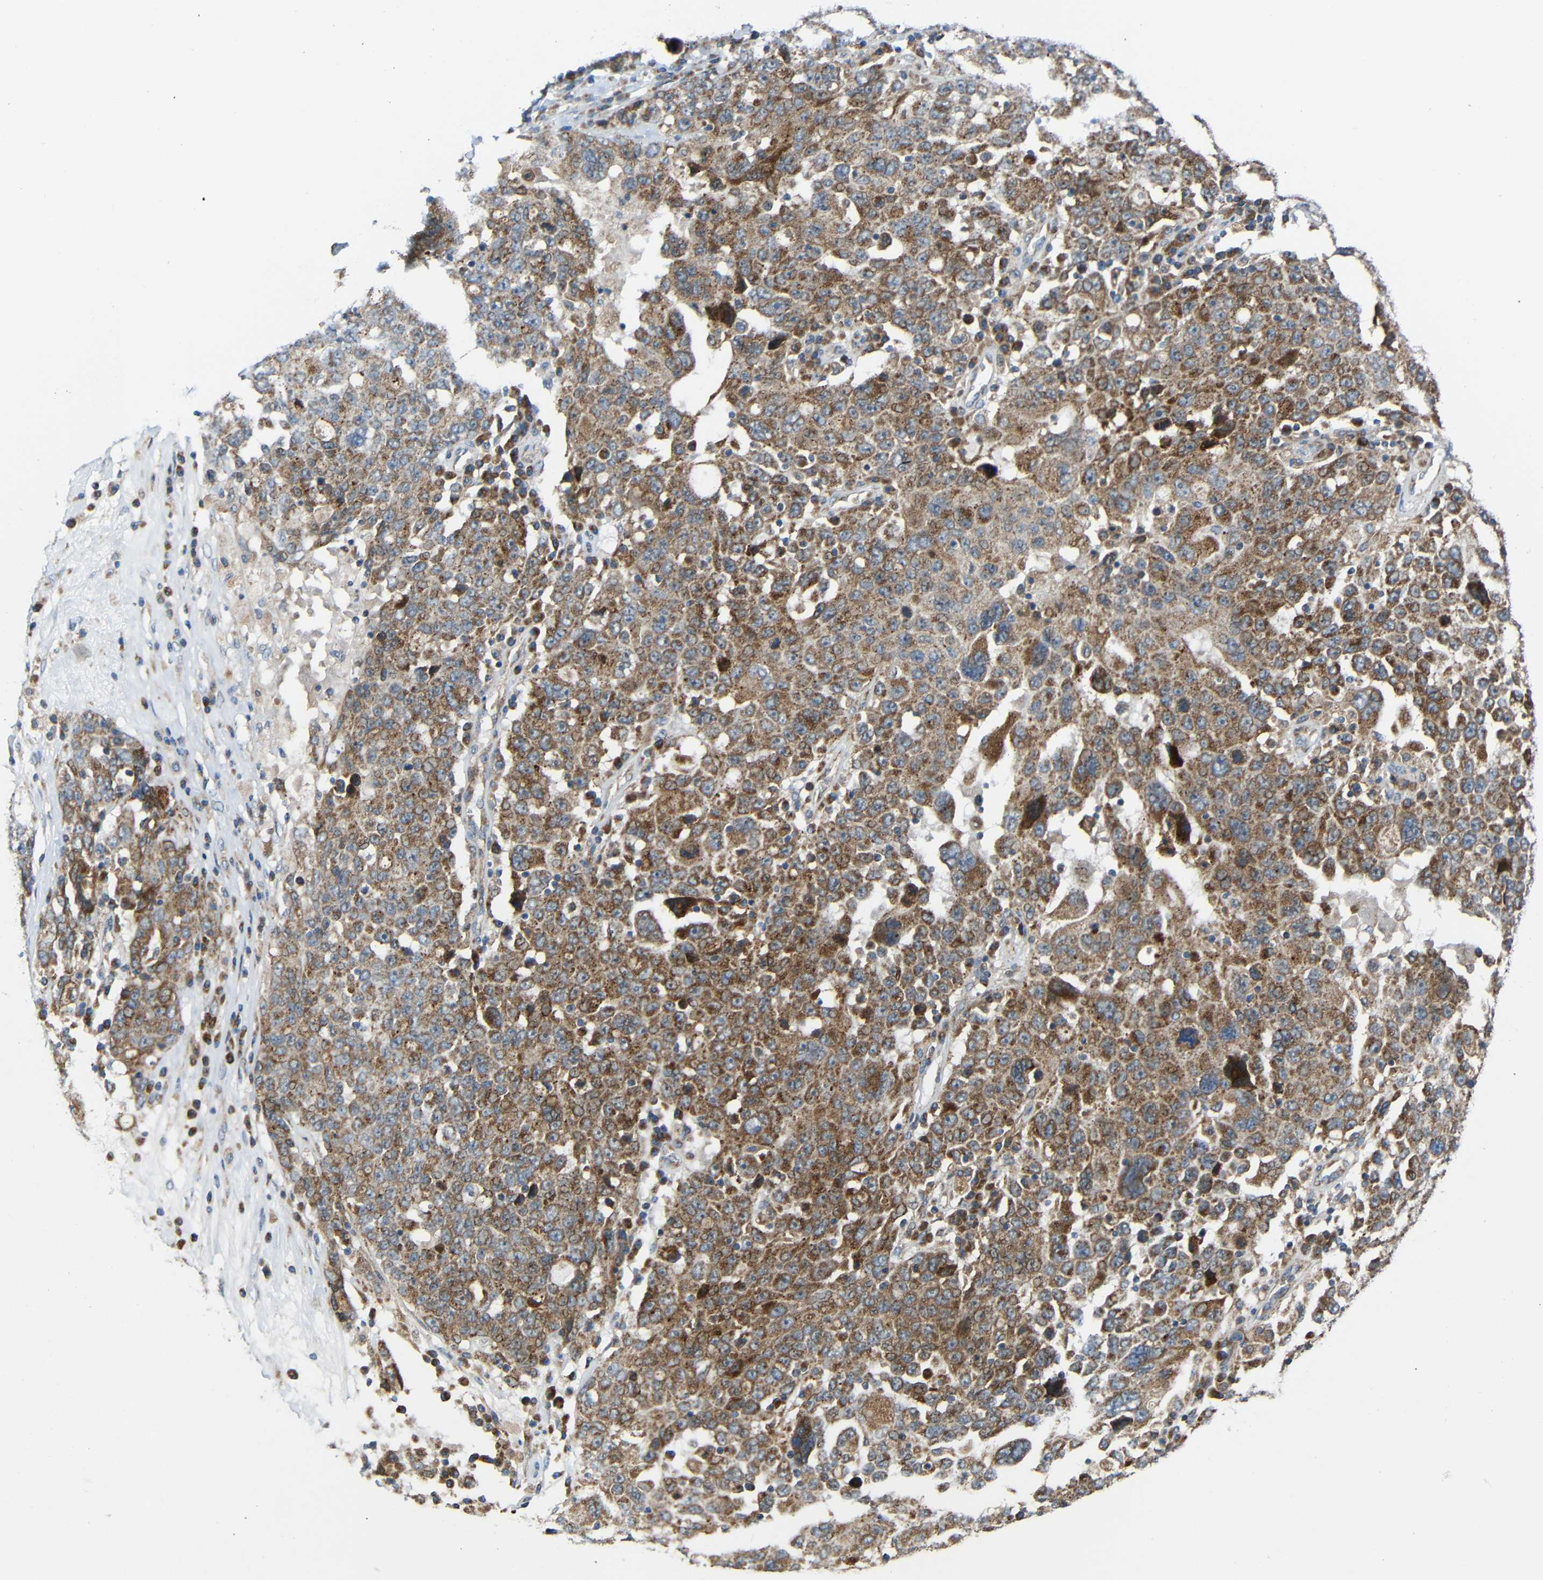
{"staining": {"intensity": "moderate", "quantity": ">75%", "location": "cytoplasmic/membranous"}, "tissue": "ovarian cancer", "cell_type": "Tumor cells", "image_type": "cancer", "snomed": [{"axis": "morphology", "description": "Carcinoma, endometroid"}, {"axis": "topography", "description": "Ovary"}], "caption": "Moderate cytoplasmic/membranous protein expression is appreciated in about >75% of tumor cells in ovarian endometroid carcinoma.", "gene": "TMEM25", "patient": {"sex": "female", "age": 62}}